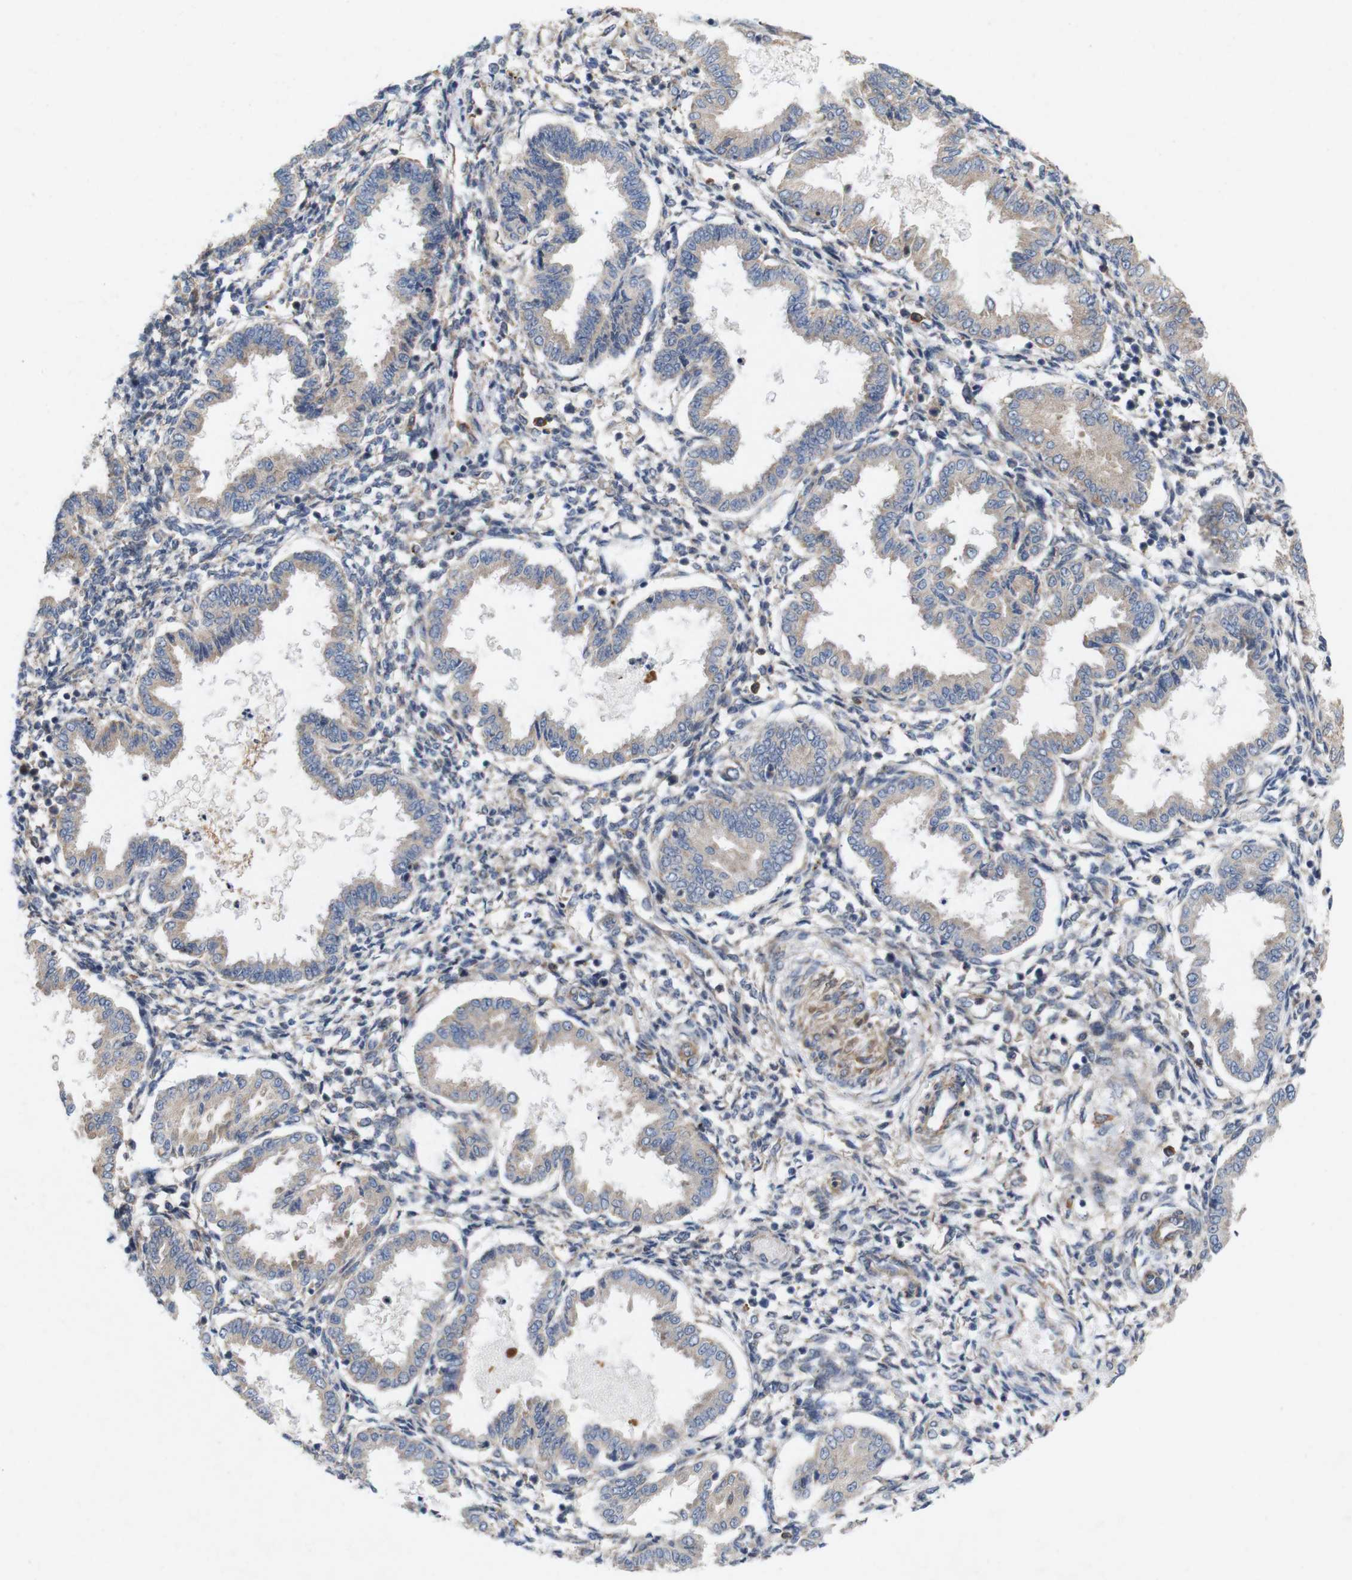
{"staining": {"intensity": "weak", "quantity": "<25%", "location": "cytoplasmic/membranous"}, "tissue": "endometrium", "cell_type": "Cells in endometrial stroma", "image_type": "normal", "snomed": [{"axis": "morphology", "description": "Normal tissue, NOS"}, {"axis": "topography", "description": "Endometrium"}], "caption": "Photomicrograph shows no protein positivity in cells in endometrial stroma of normal endometrium. Brightfield microscopy of IHC stained with DAB (brown) and hematoxylin (blue), captured at high magnification.", "gene": "SIGLEC8", "patient": {"sex": "female", "age": 33}}